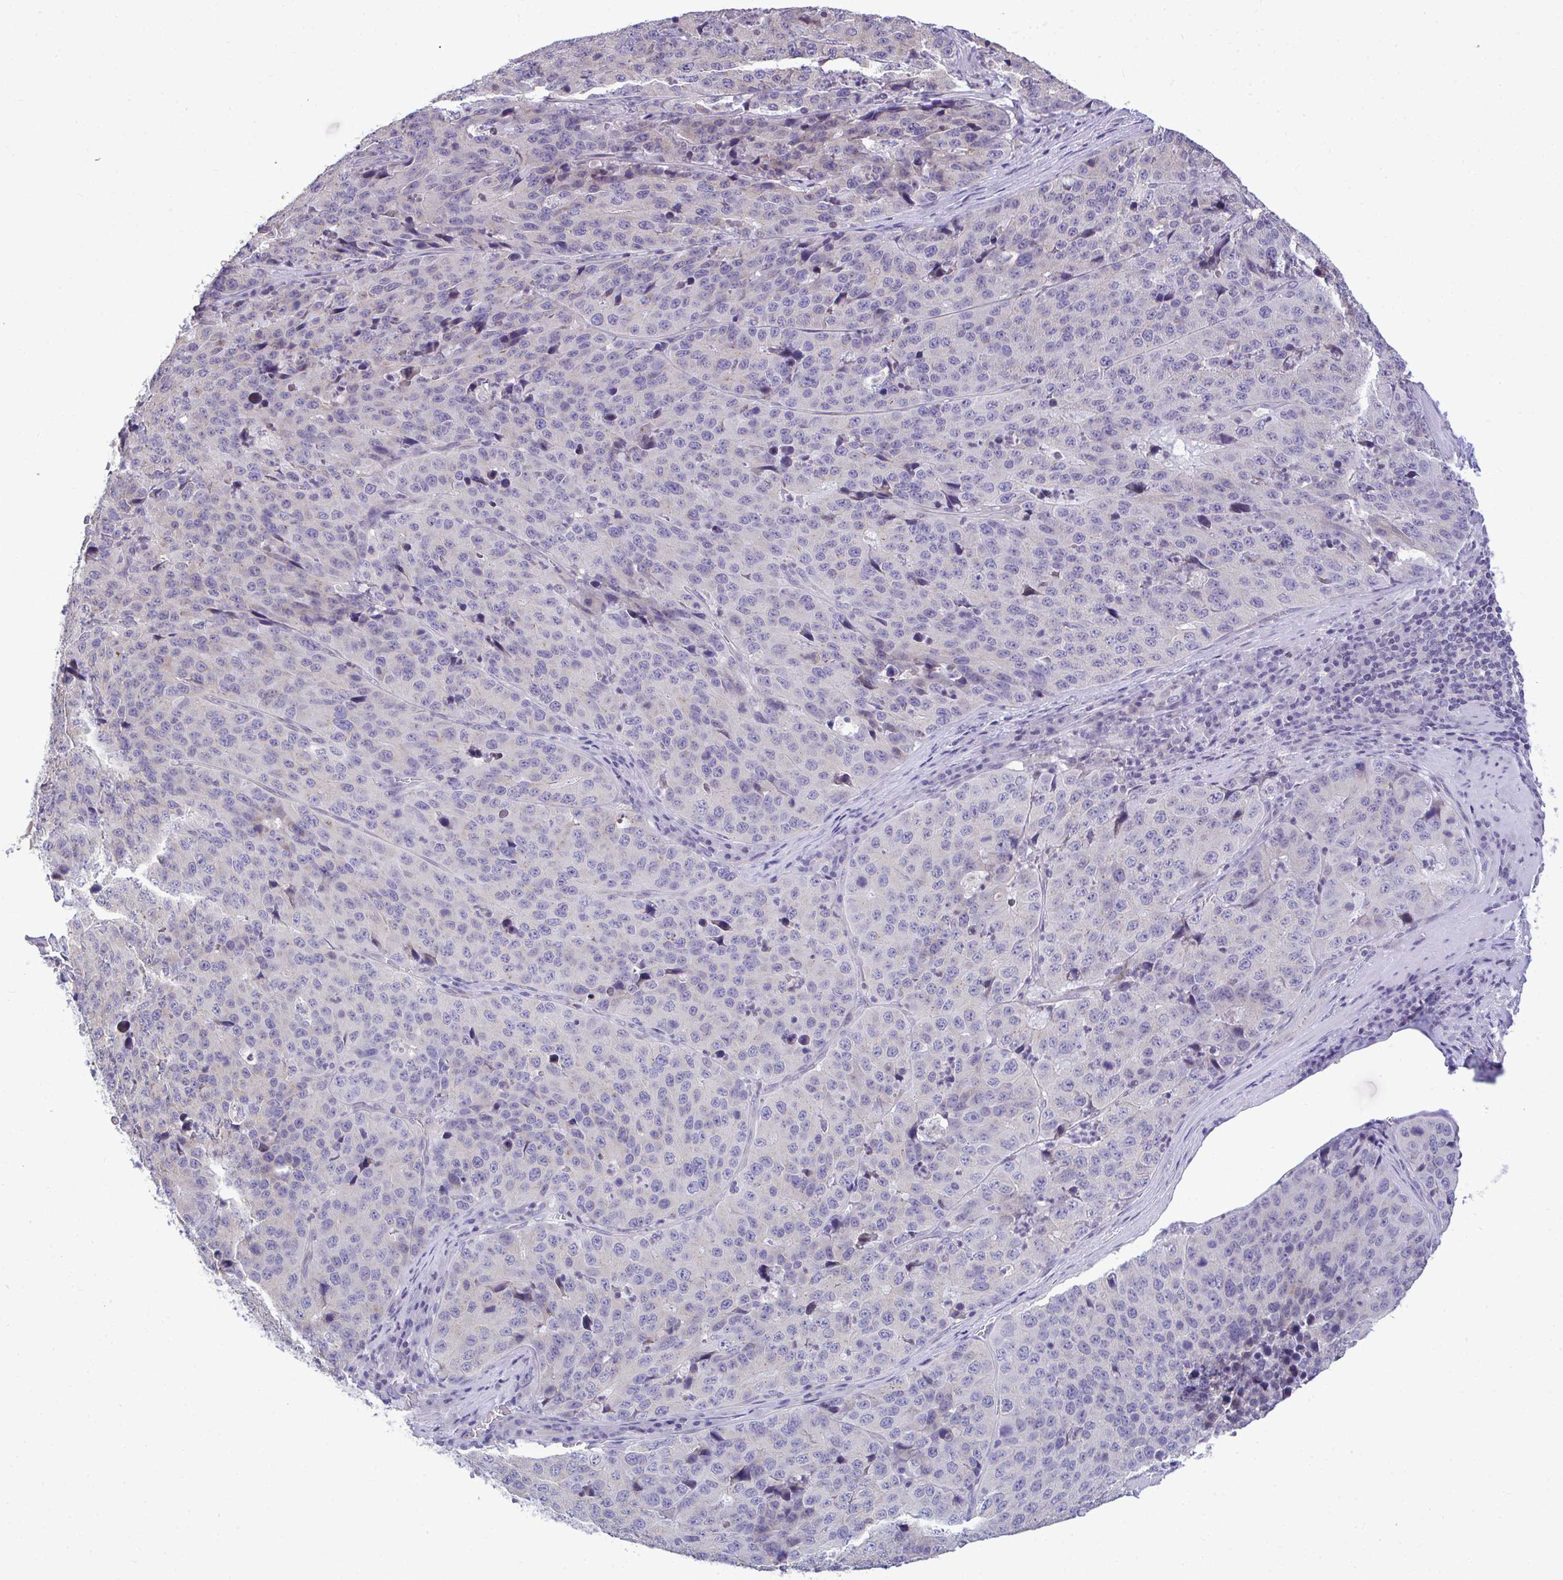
{"staining": {"intensity": "negative", "quantity": "none", "location": "none"}, "tissue": "stomach cancer", "cell_type": "Tumor cells", "image_type": "cancer", "snomed": [{"axis": "morphology", "description": "Adenocarcinoma, NOS"}, {"axis": "topography", "description": "Stomach"}], "caption": "DAB immunohistochemical staining of human stomach adenocarcinoma exhibits no significant expression in tumor cells.", "gene": "PIGK", "patient": {"sex": "male", "age": 71}}